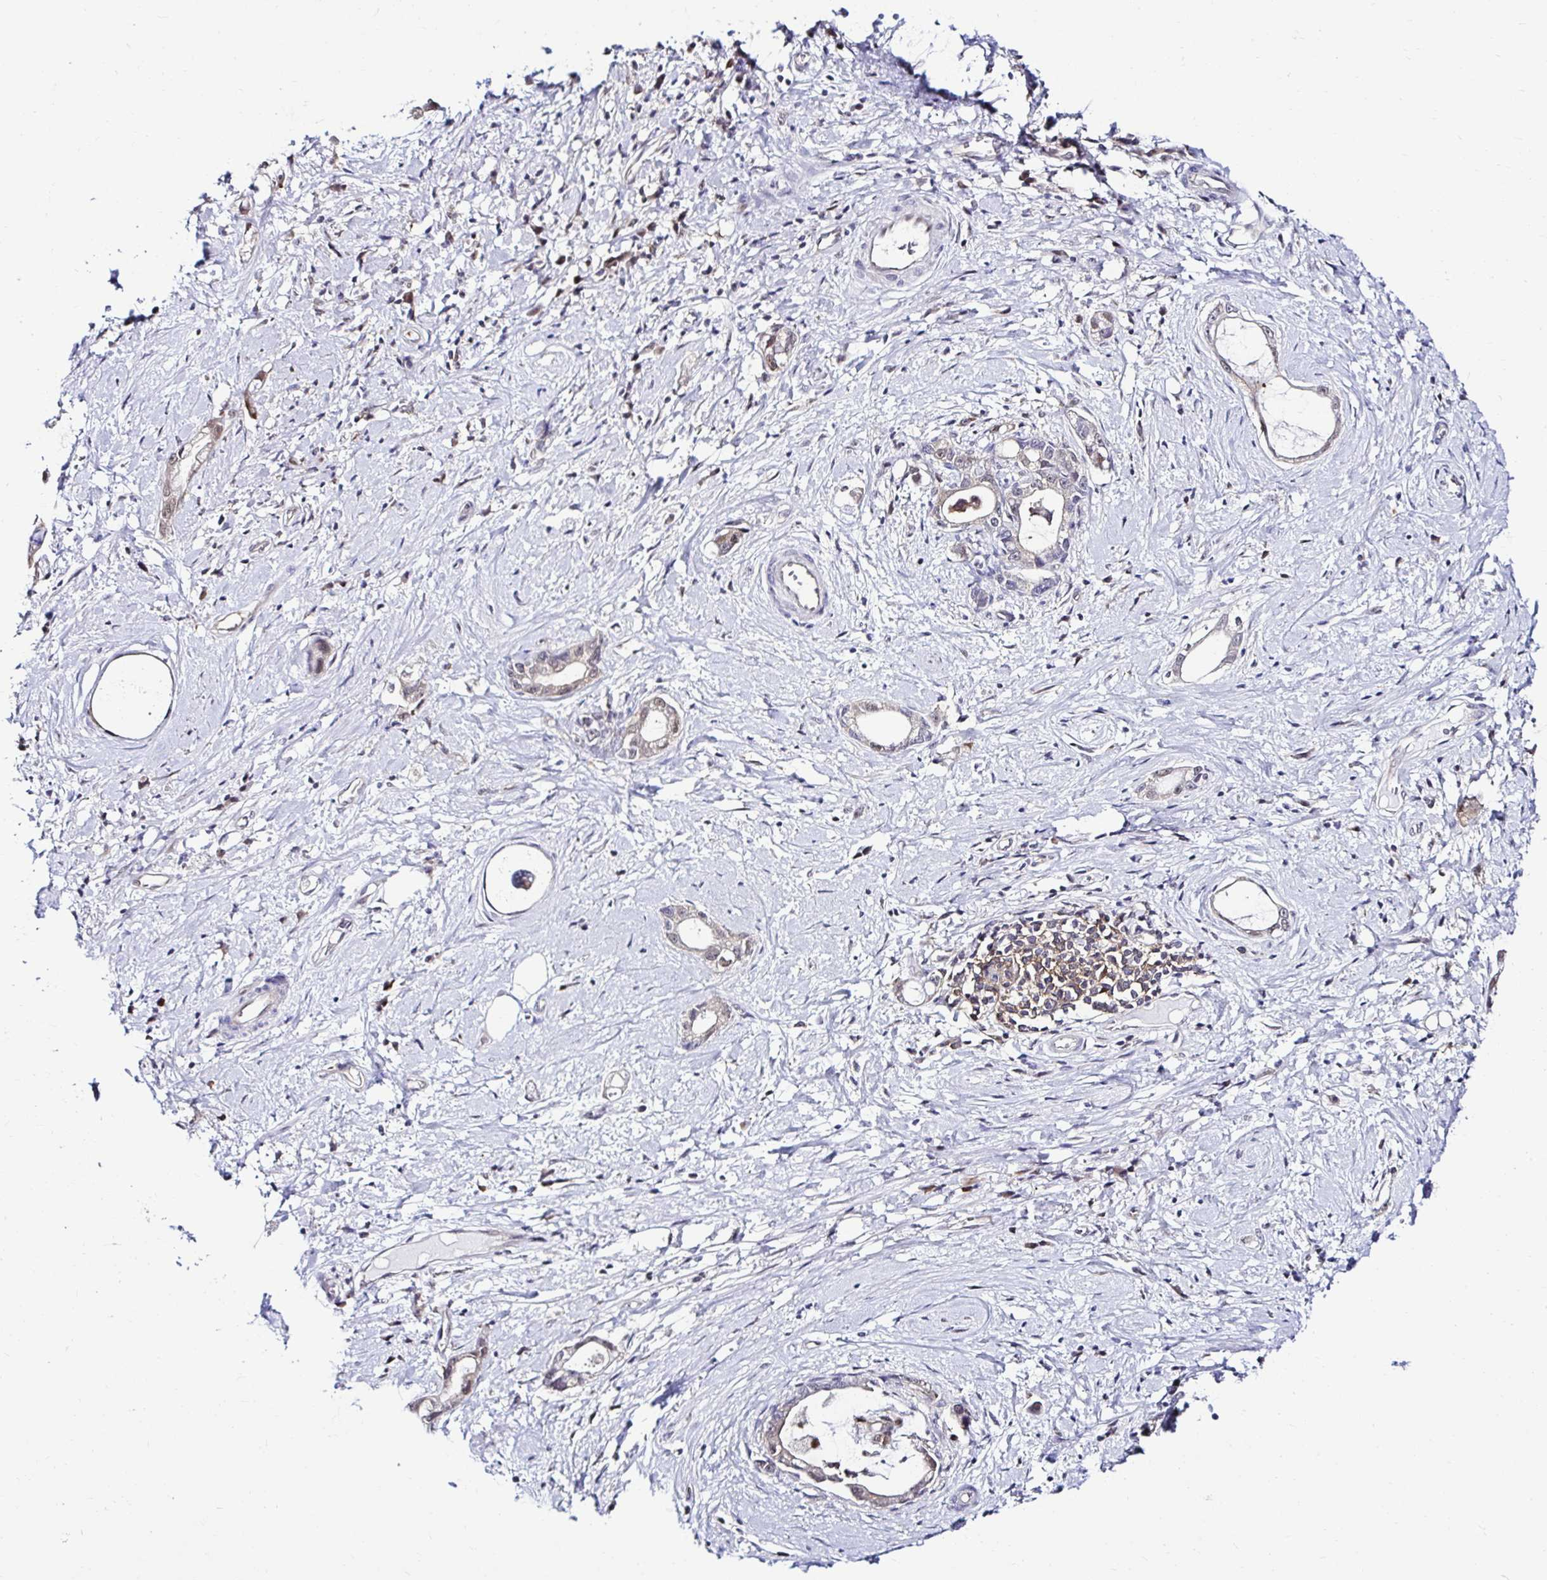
{"staining": {"intensity": "moderate", "quantity": "<25%", "location": "cytoplasmic/membranous,nuclear"}, "tissue": "stomach cancer", "cell_type": "Tumor cells", "image_type": "cancer", "snomed": [{"axis": "morphology", "description": "Adenocarcinoma, NOS"}, {"axis": "topography", "description": "Stomach"}], "caption": "The photomicrograph exhibits staining of adenocarcinoma (stomach), revealing moderate cytoplasmic/membranous and nuclear protein staining (brown color) within tumor cells.", "gene": "PSMD3", "patient": {"sex": "male", "age": 55}}